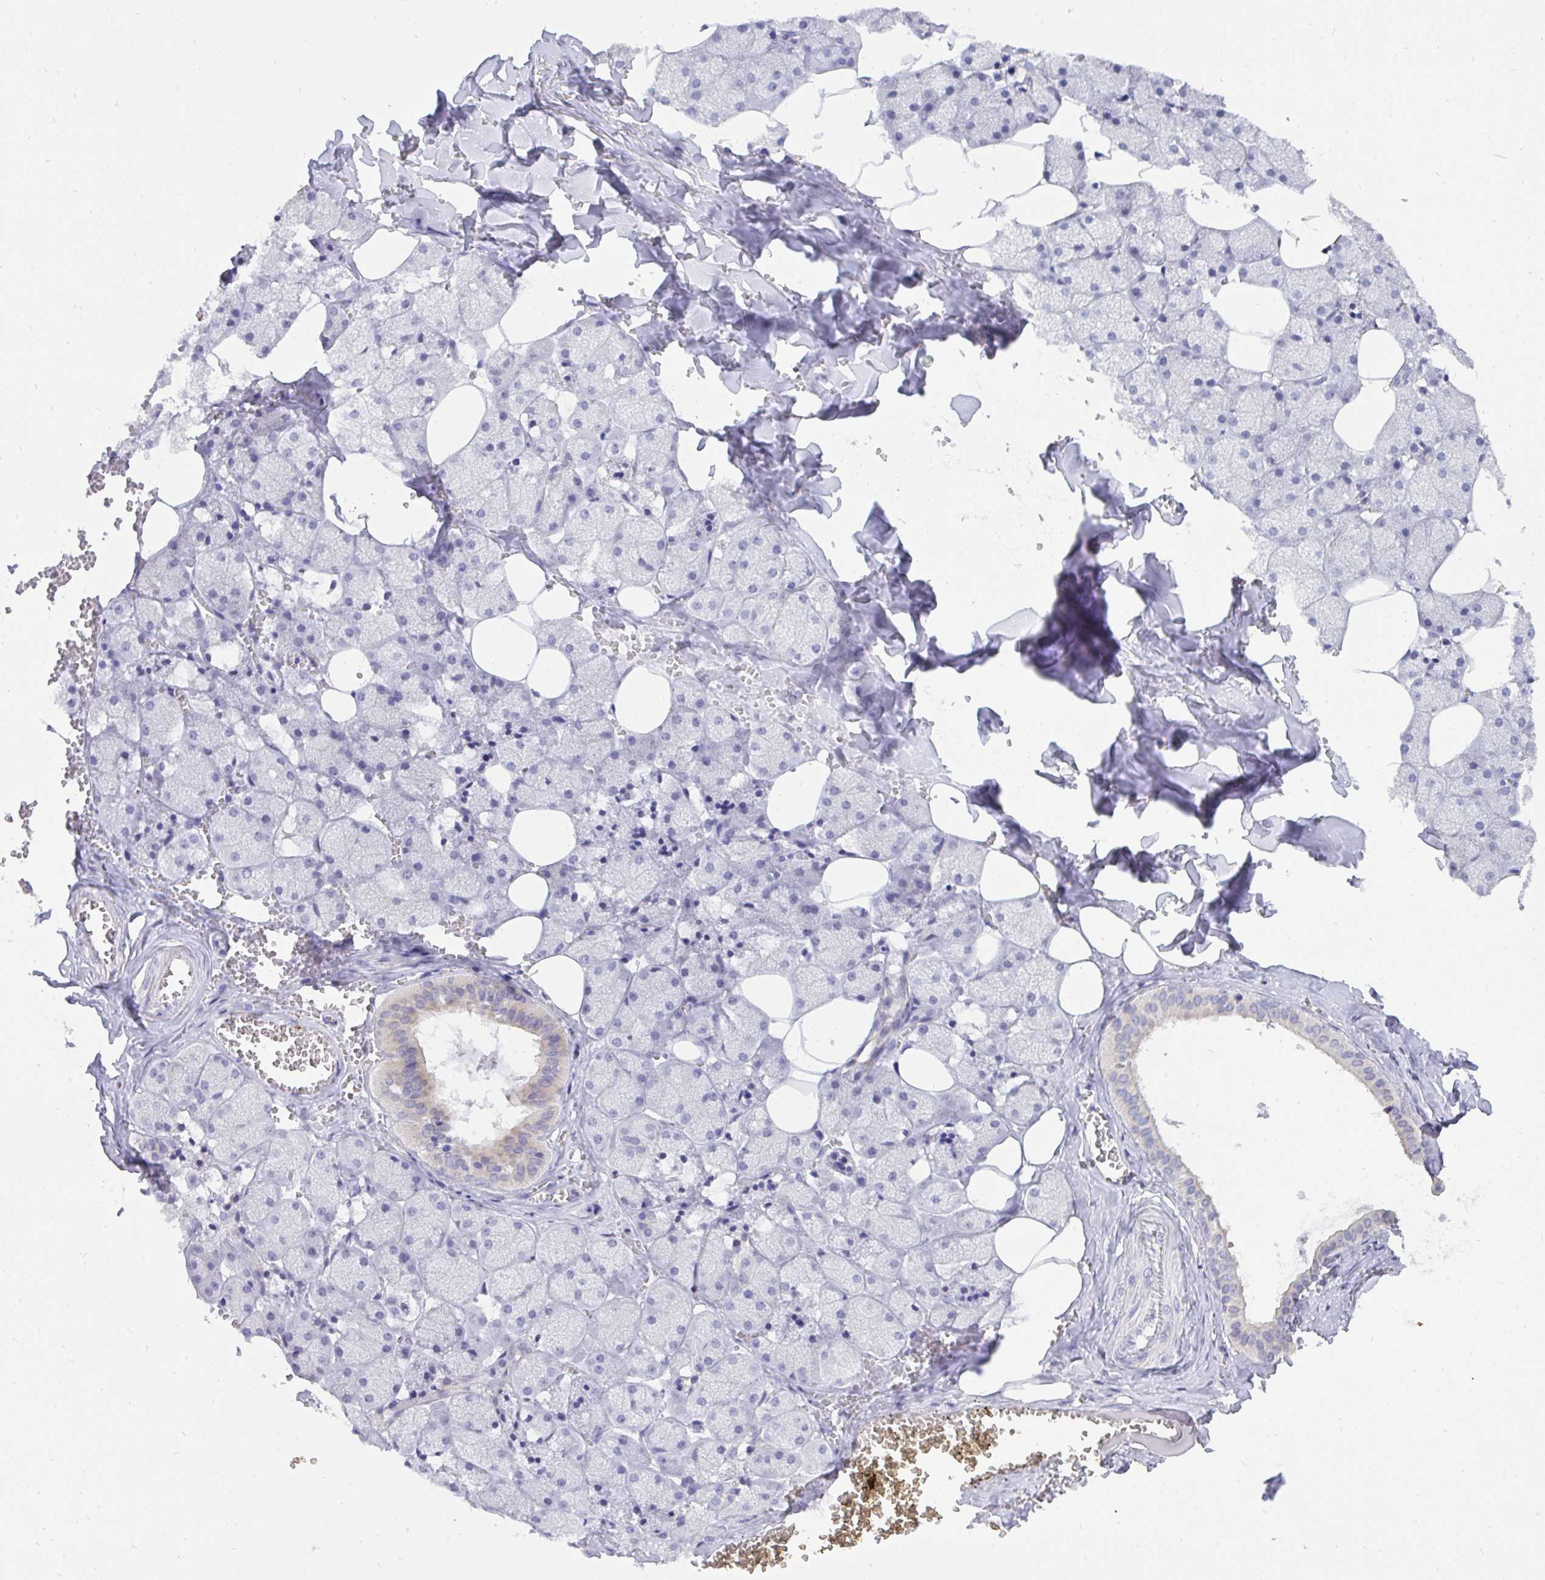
{"staining": {"intensity": "weak", "quantity": "<25%", "location": "cytoplasmic/membranous"}, "tissue": "salivary gland", "cell_type": "Glandular cells", "image_type": "normal", "snomed": [{"axis": "morphology", "description": "Normal tissue, NOS"}, {"axis": "topography", "description": "Salivary gland"}, {"axis": "topography", "description": "Peripheral nerve tissue"}], "caption": "High power microscopy micrograph of an immunohistochemistry micrograph of normal salivary gland, revealing no significant positivity in glandular cells.", "gene": "VGLL3", "patient": {"sex": "male", "age": 38}}